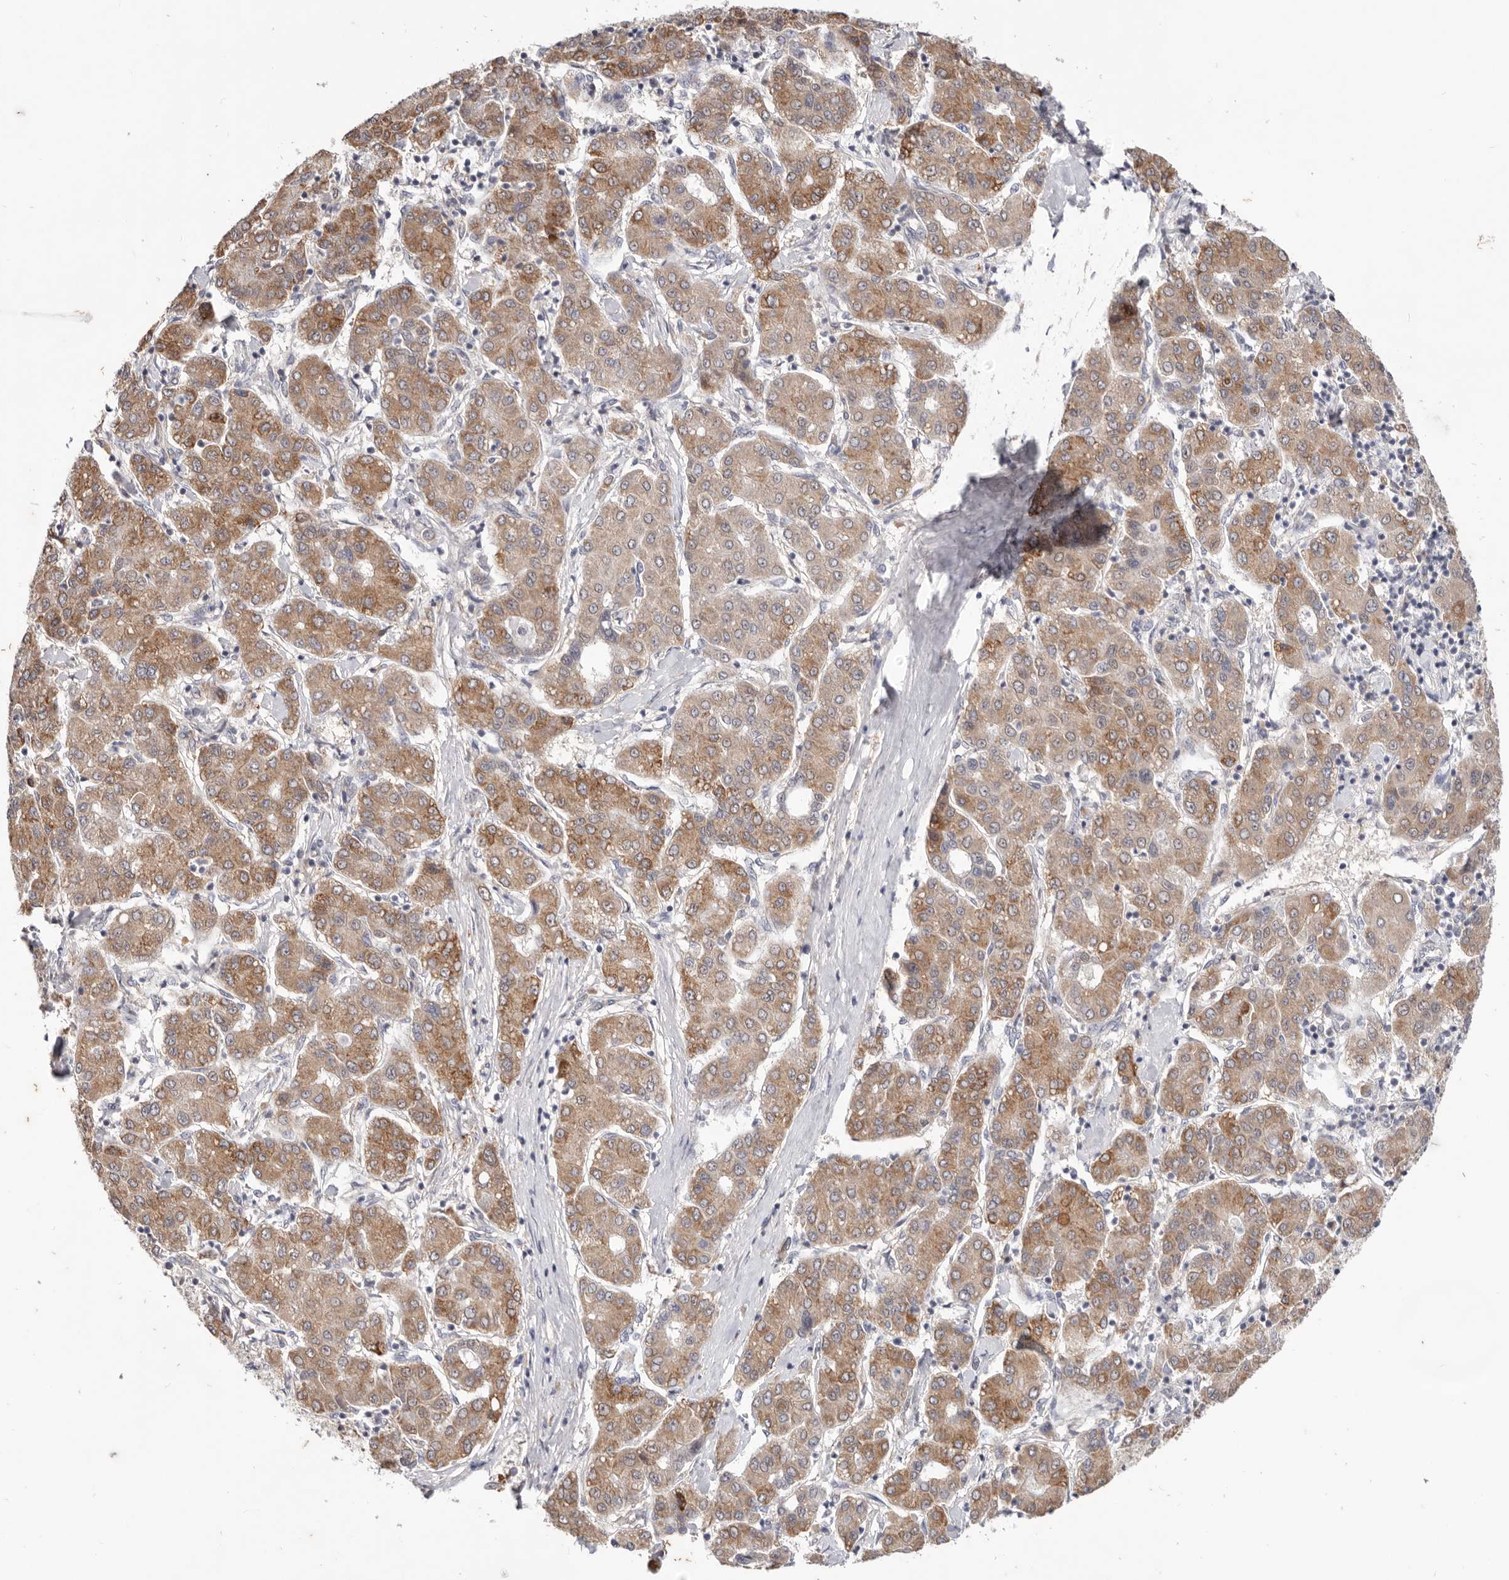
{"staining": {"intensity": "moderate", "quantity": ">75%", "location": "cytoplasmic/membranous"}, "tissue": "liver cancer", "cell_type": "Tumor cells", "image_type": "cancer", "snomed": [{"axis": "morphology", "description": "Carcinoma, Hepatocellular, NOS"}, {"axis": "topography", "description": "Liver"}], "caption": "Immunohistochemical staining of human liver cancer (hepatocellular carcinoma) displays moderate cytoplasmic/membranous protein staining in approximately >75% of tumor cells.", "gene": "WDR77", "patient": {"sex": "male", "age": 65}}